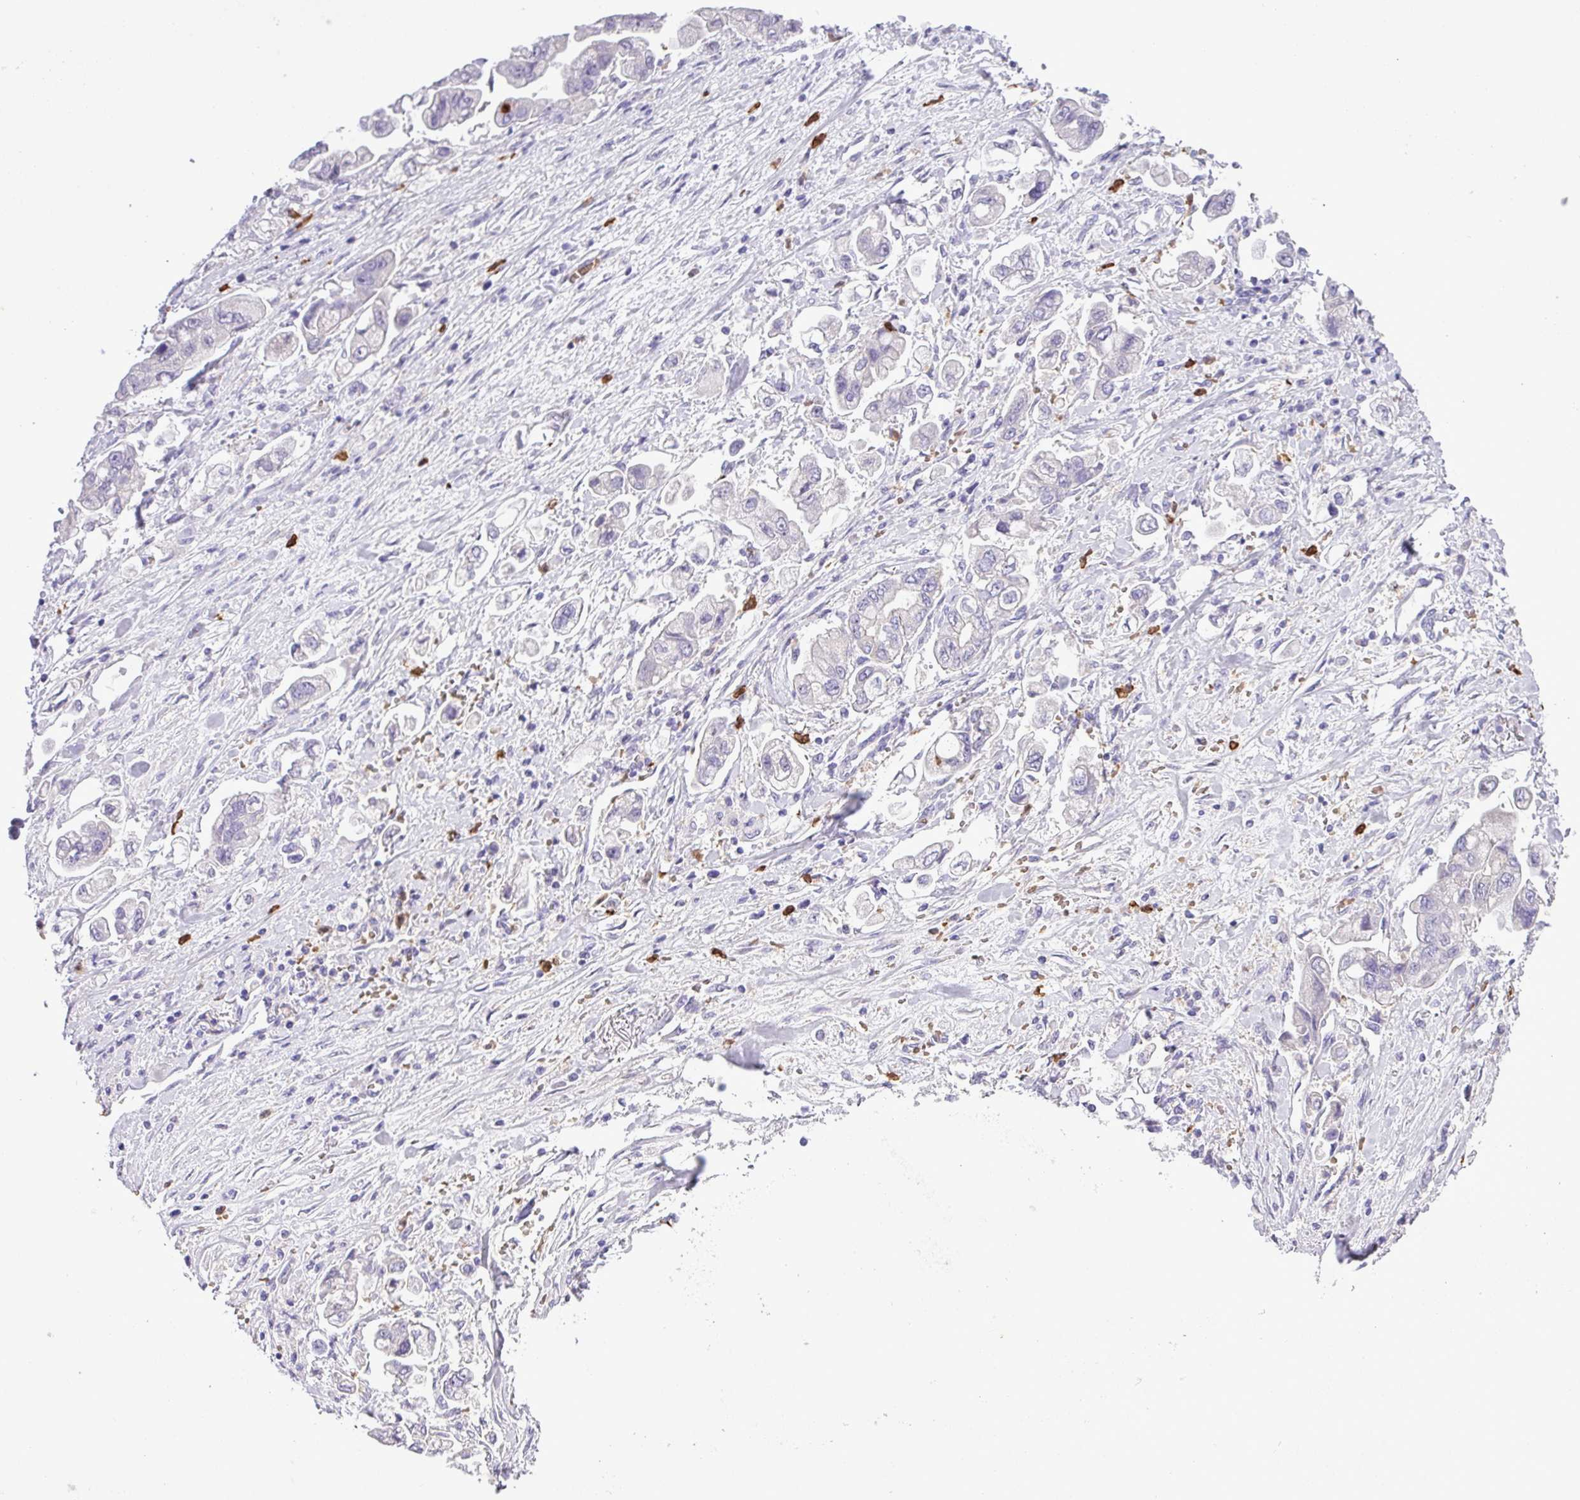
{"staining": {"intensity": "negative", "quantity": "none", "location": "none"}, "tissue": "stomach cancer", "cell_type": "Tumor cells", "image_type": "cancer", "snomed": [{"axis": "morphology", "description": "Adenocarcinoma, NOS"}, {"axis": "topography", "description": "Stomach"}], "caption": "DAB immunohistochemical staining of human stomach cancer reveals no significant expression in tumor cells.", "gene": "MGAT4B", "patient": {"sex": "male", "age": 62}}